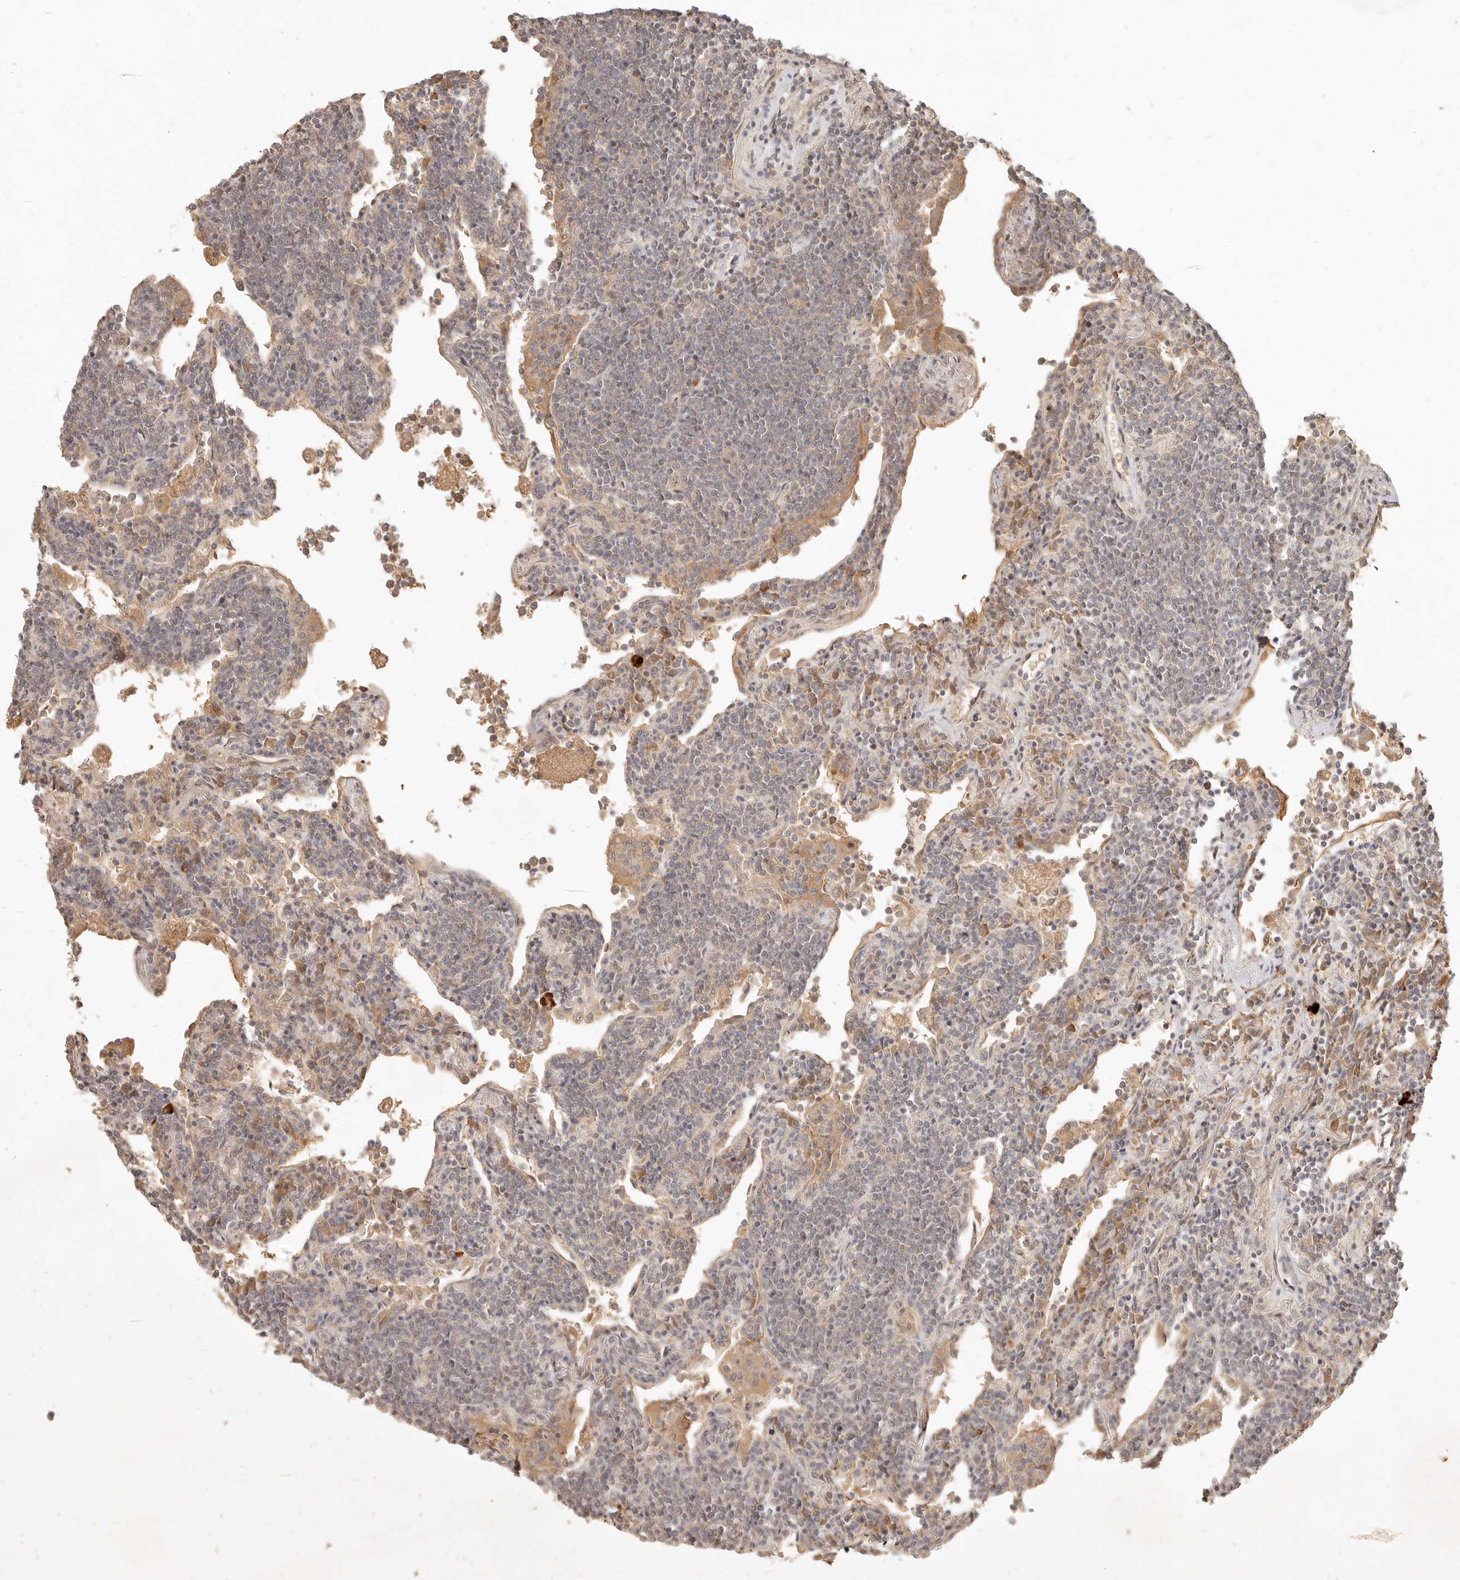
{"staining": {"intensity": "negative", "quantity": "none", "location": "none"}, "tissue": "lymphoma", "cell_type": "Tumor cells", "image_type": "cancer", "snomed": [{"axis": "morphology", "description": "Malignant lymphoma, non-Hodgkin's type, Low grade"}, {"axis": "topography", "description": "Lung"}], "caption": "This histopathology image is of lymphoma stained with IHC to label a protein in brown with the nuclei are counter-stained blue. There is no expression in tumor cells.", "gene": "UBXN11", "patient": {"sex": "female", "age": 71}}